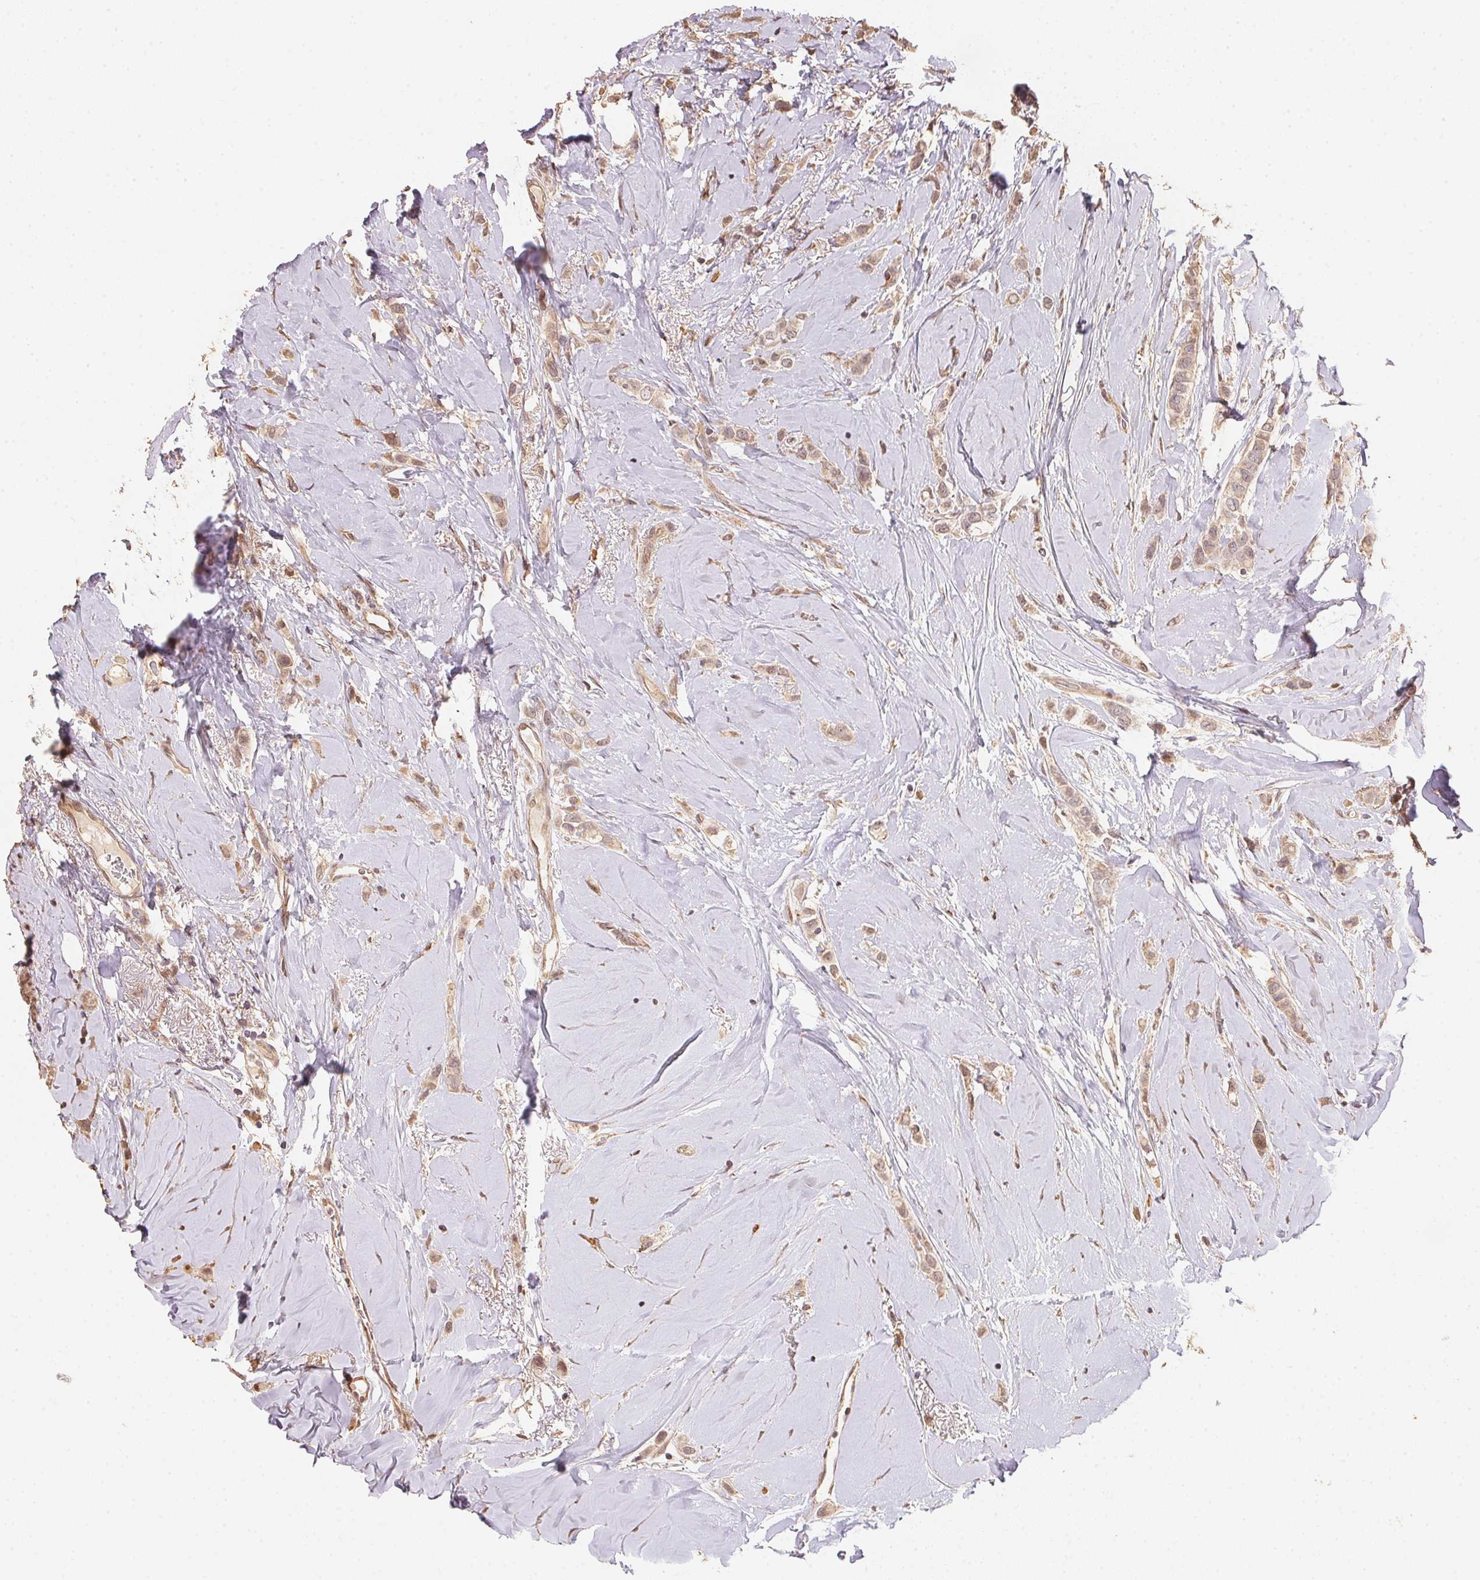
{"staining": {"intensity": "weak", "quantity": ">75%", "location": "cytoplasmic/membranous"}, "tissue": "breast cancer", "cell_type": "Tumor cells", "image_type": "cancer", "snomed": [{"axis": "morphology", "description": "Lobular carcinoma"}, {"axis": "topography", "description": "Breast"}], "caption": "This photomicrograph shows immunohistochemistry (IHC) staining of breast cancer, with low weak cytoplasmic/membranous staining in approximately >75% of tumor cells.", "gene": "TMEM222", "patient": {"sex": "female", "age": 66}}